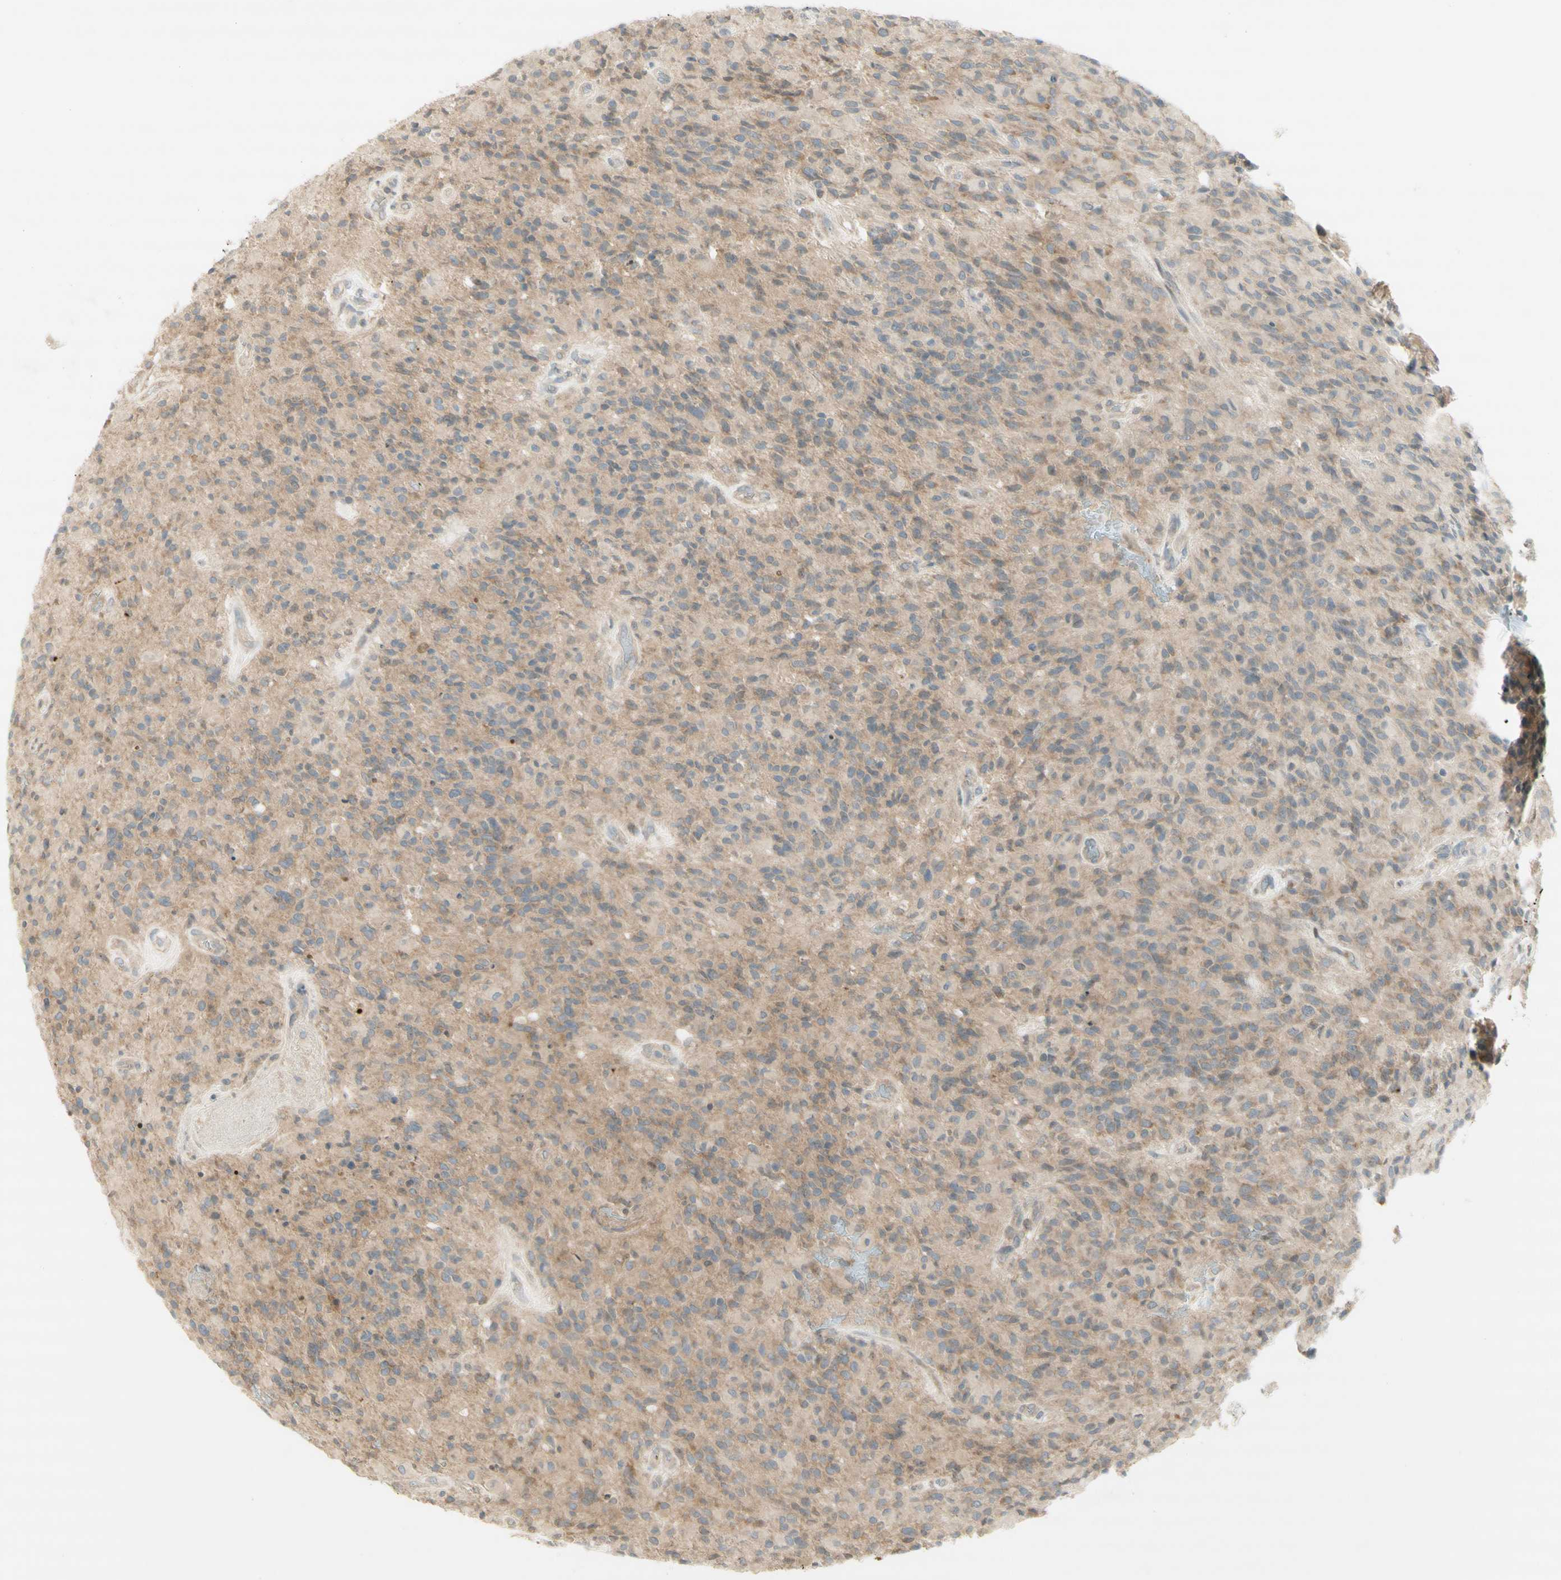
{"staining": {"intensity": "moderate", "quantity": "25%-75%", "location": "cytoplasmic/membranous"}, "tissue": "glioma", "cell_type": "Tumor cells", "image_type": "cancer", "snomed": [{"axis": "morphology", "description": "Glioma, malignant, High grade"}, {"axis": "topography", "description": "Brain"}], "caption": "Human glioma stained with a brown dye demonstrates moderate cytoplasmic/membranous positive expression in approximately 25%-75% of tumor cells.", "gene": "ETF1", "patient": {"sex": "male", "age": 71}}